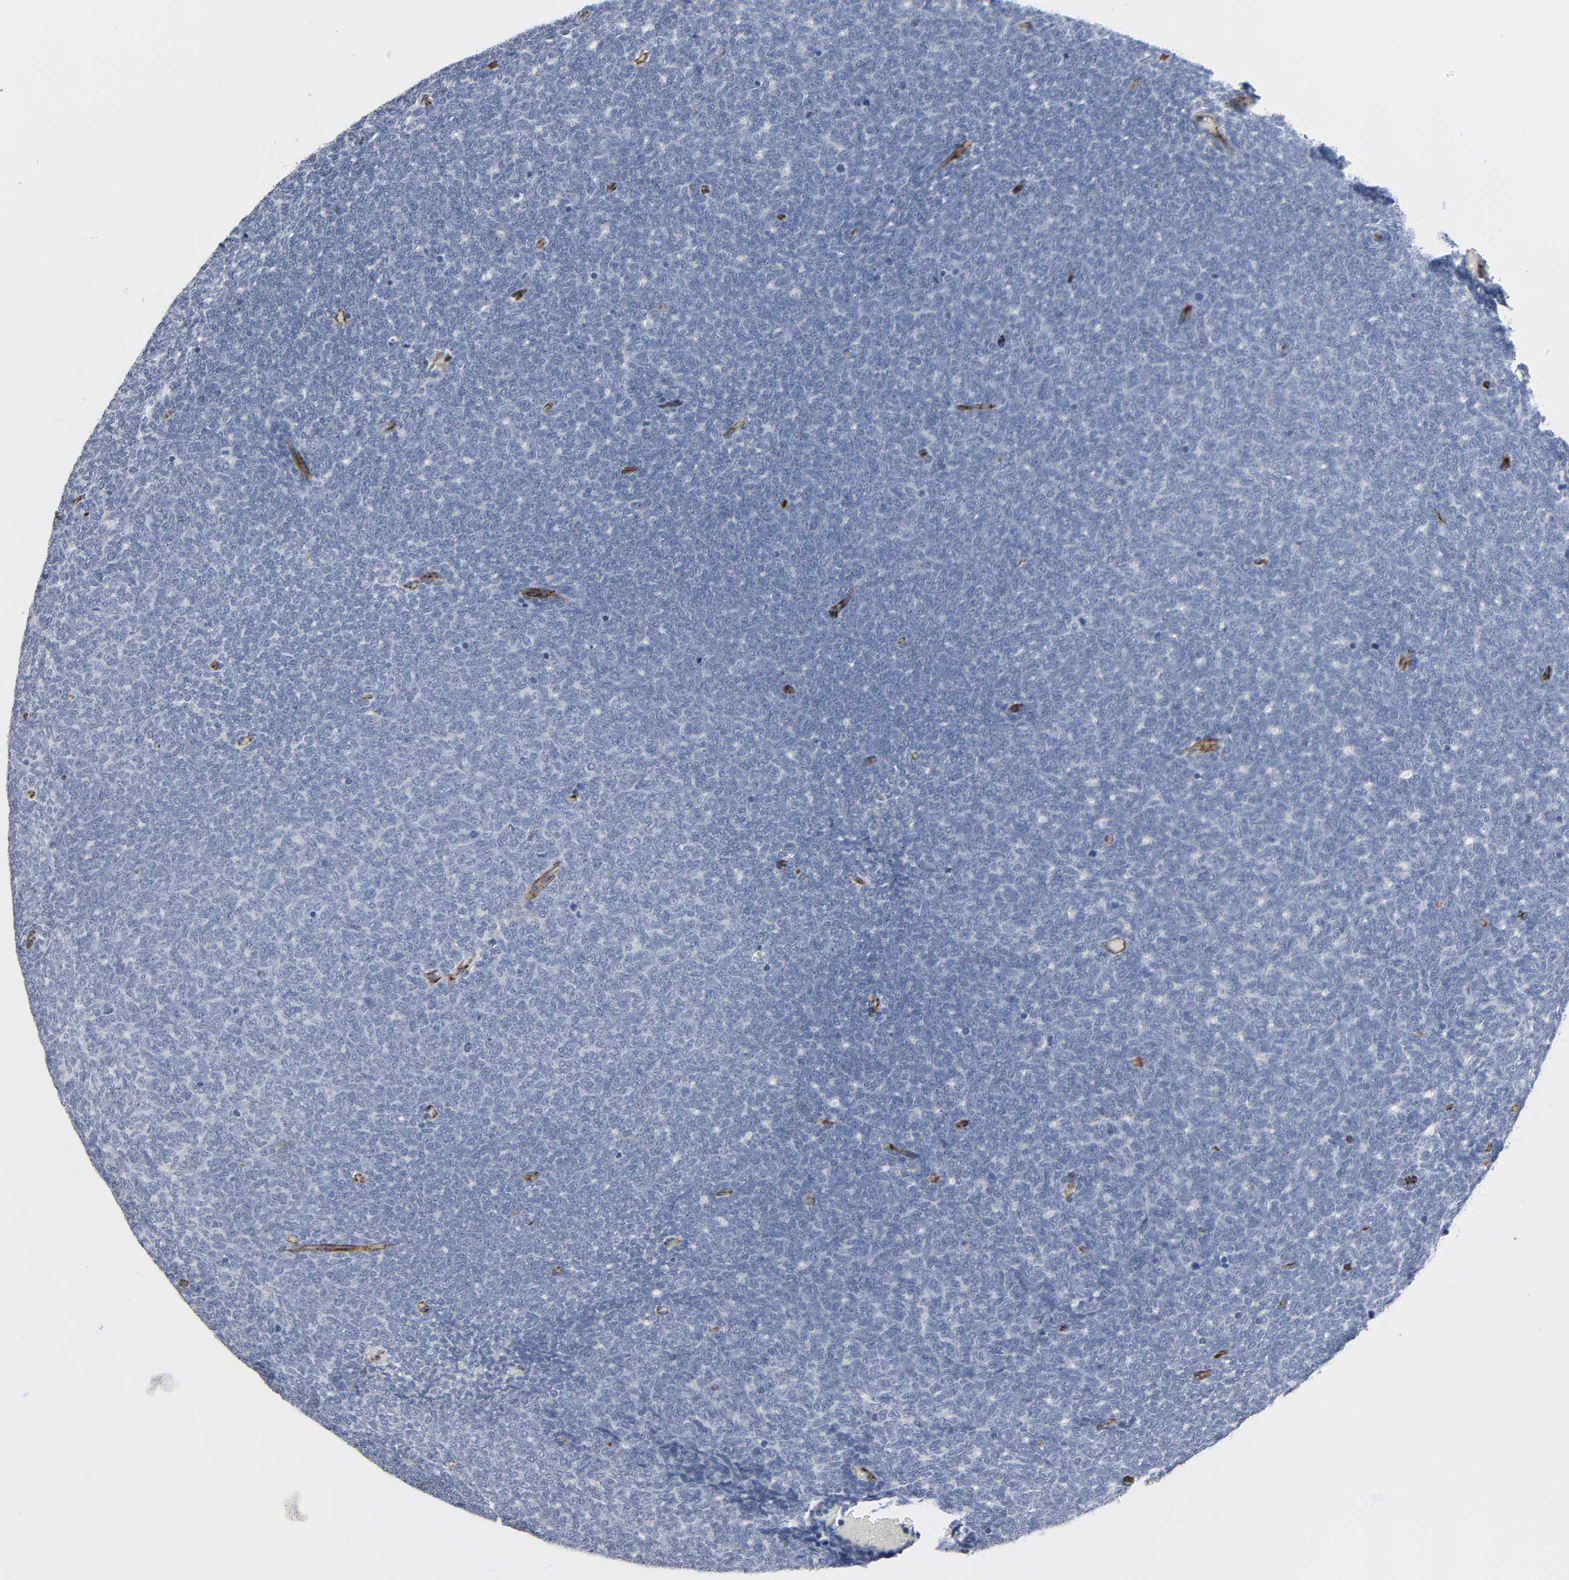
{"staining": {"intensity": "negative", "quantity": "none", "location": "none"}, "tissue": "renal cancer", "cell_type": "Tumor cells", "image_type": "cancer", "snomed": [{"axis": "morphology", "description": "Neoplasm, malignant, NOS"}, {"axis": "topography", "description": "Kidney"}], "caption": "IHC of human neoplasm (malignant) (renal) displays no staining in tumor cells.", "gene": "PECAM1", "patient": {"sex": "male", "age": 28}}